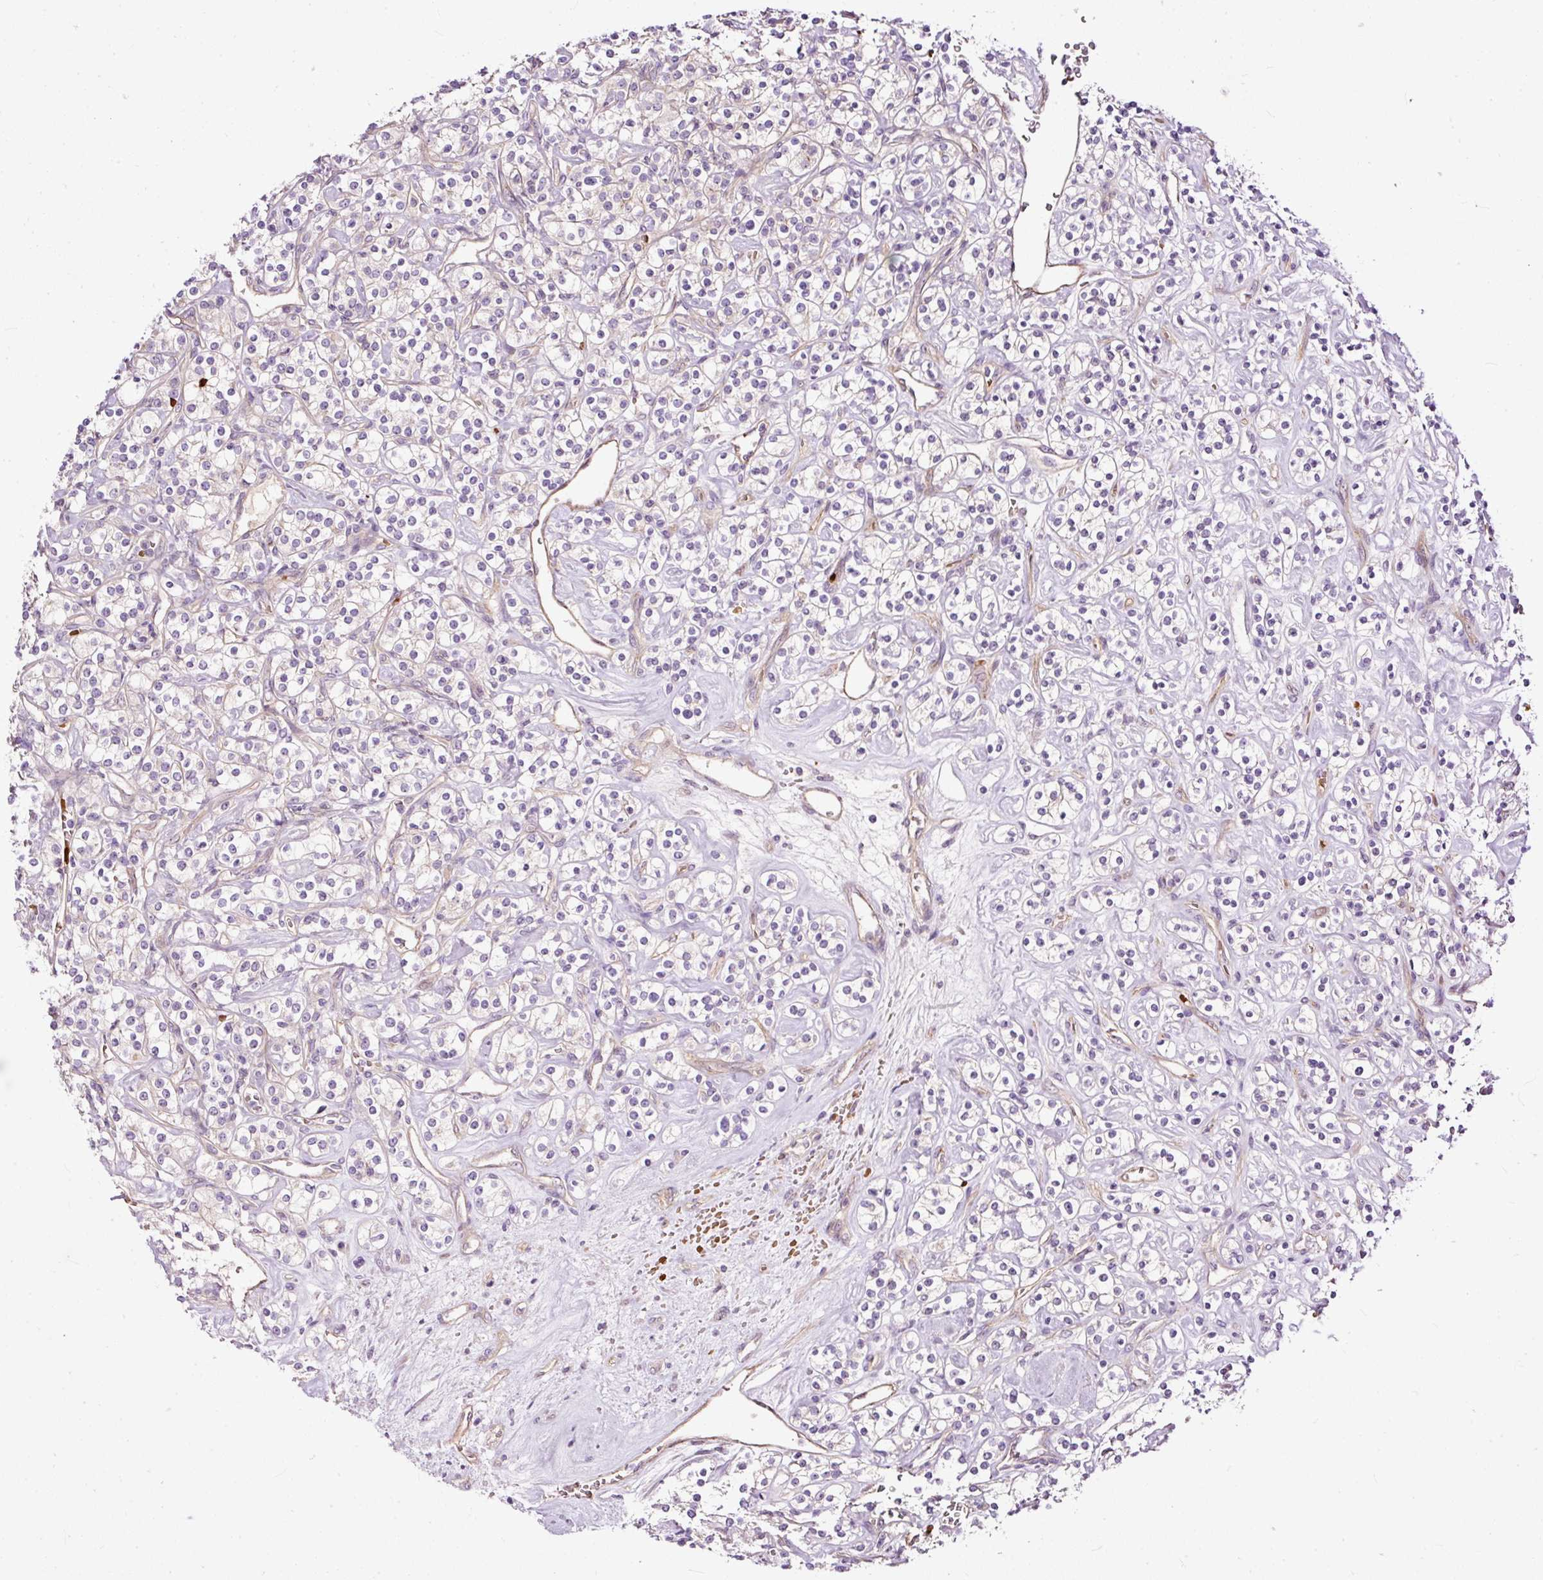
{"staining": {"intensity": "negative", "quantity": "none", "location": "none"}, "tissue": "renal cancer", "cell_type": "Tumor cells", "image_type": "cancer", "snomed": [{"axis": "morphology", "description": "Adenocarcinoma, NOS"}, {"axis": "topography", "description": "Kidney"}], "caption": "DAB (3,3'-diaminobenzidine) immunohistochemical staining of human renal cancer (adenocarcinoma) demonstrates no significant staining in tumor cells.", "gene": "USHBP1", "patient": {"sex": "male", "age": 77}}